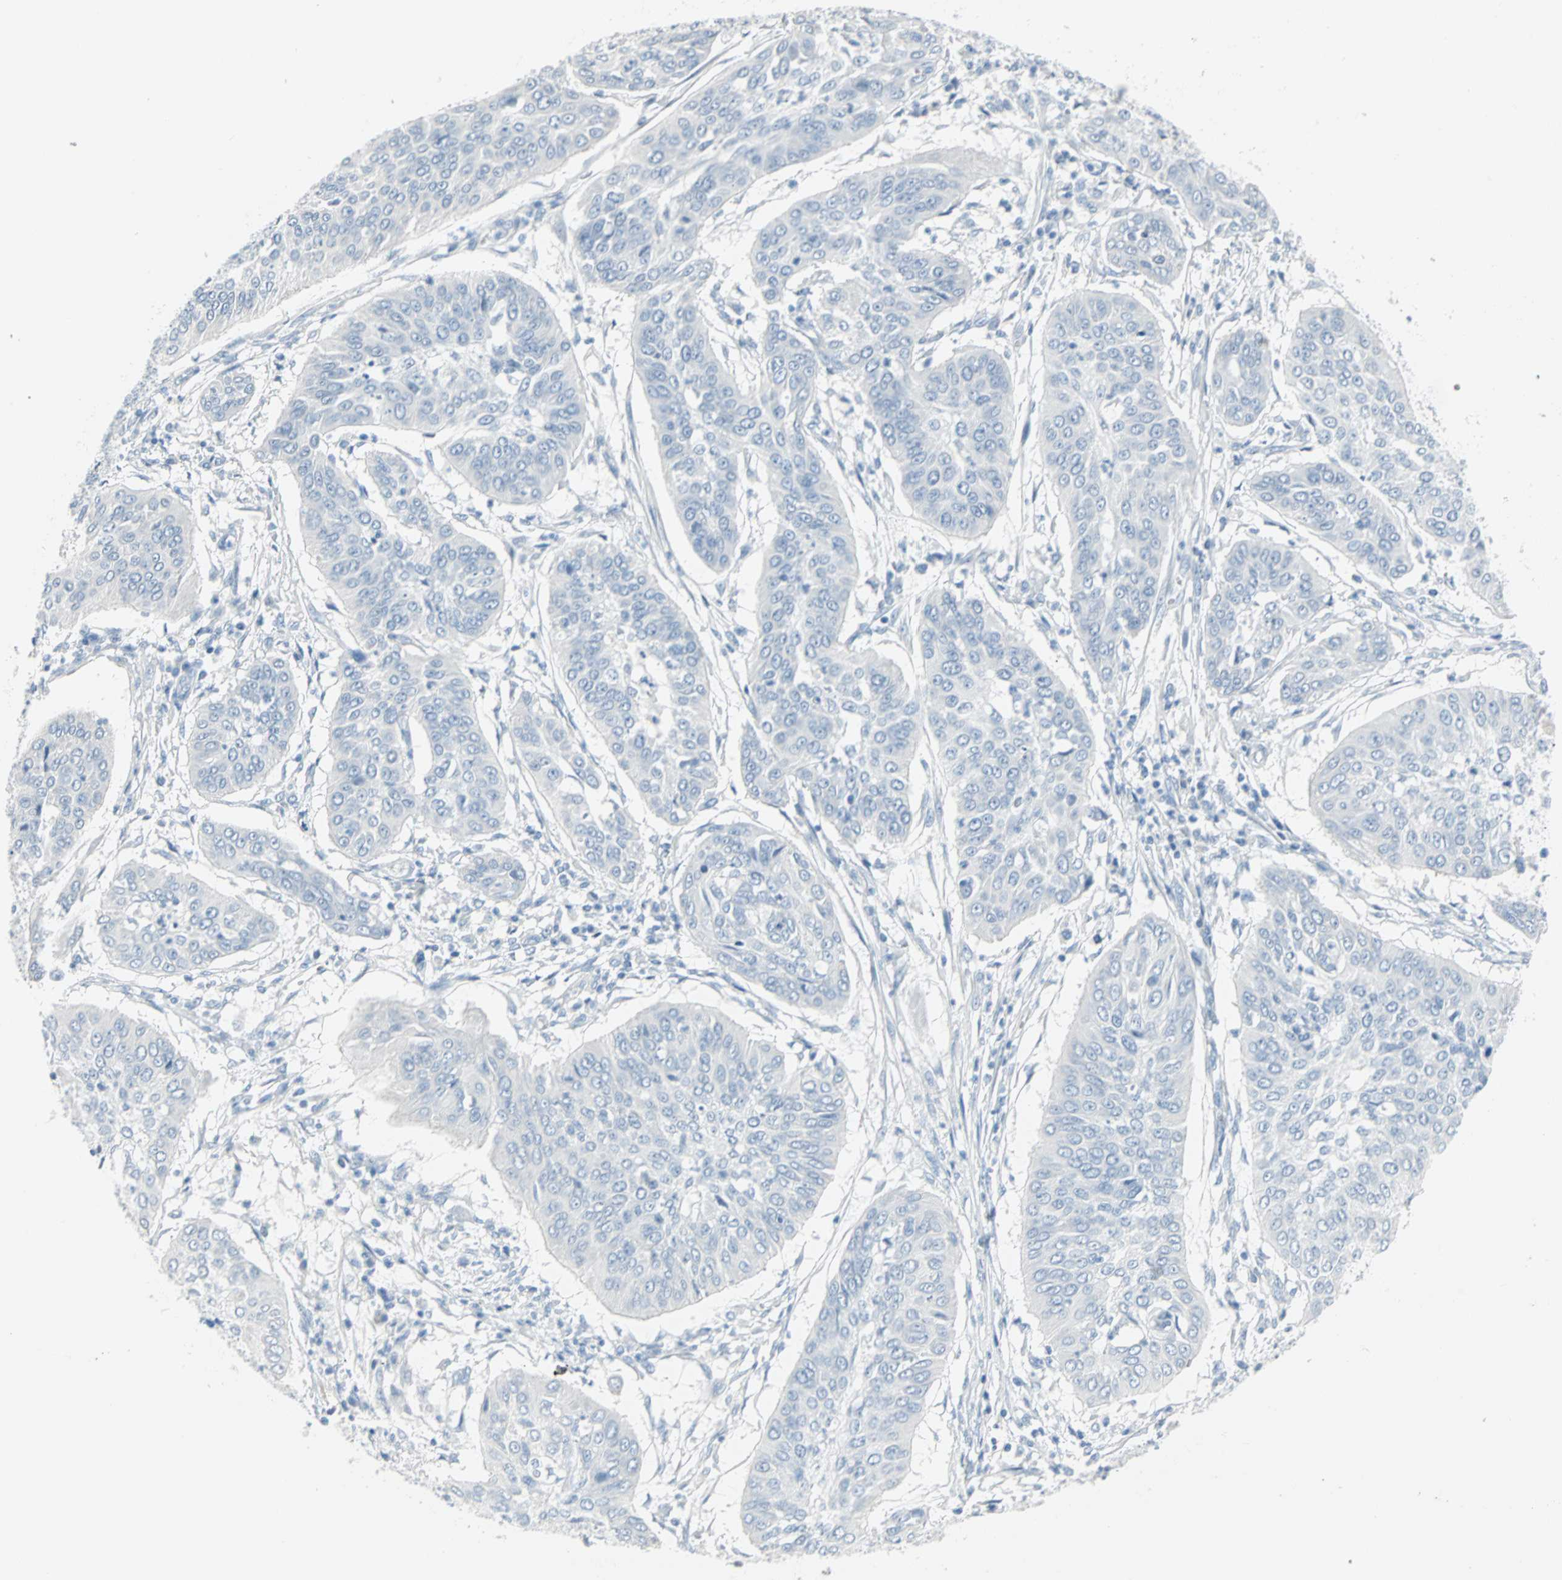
{"staining": {"intensity": "negative", "quantity": "none", "location": "none"}, "tissue": "cervical cancer", "cell_type": "Tumor cells", "image_type": "cancer", "snomed": [{"axis": "morphology", "description": "Normal tissue, NOS"}, {"axis": "morphology", "description": "Squamous cell carcinoma, NOS"}, {"axis": "topography", "description": "Cervix"}], "caption": "A high-resolution image shows IHC staining of cervical cancer (squamous cell carcinoma), which reveals no significant positivity in tumor cells.", "gene": "STX1A", "patient": {"sex": "female", "age": 39}}